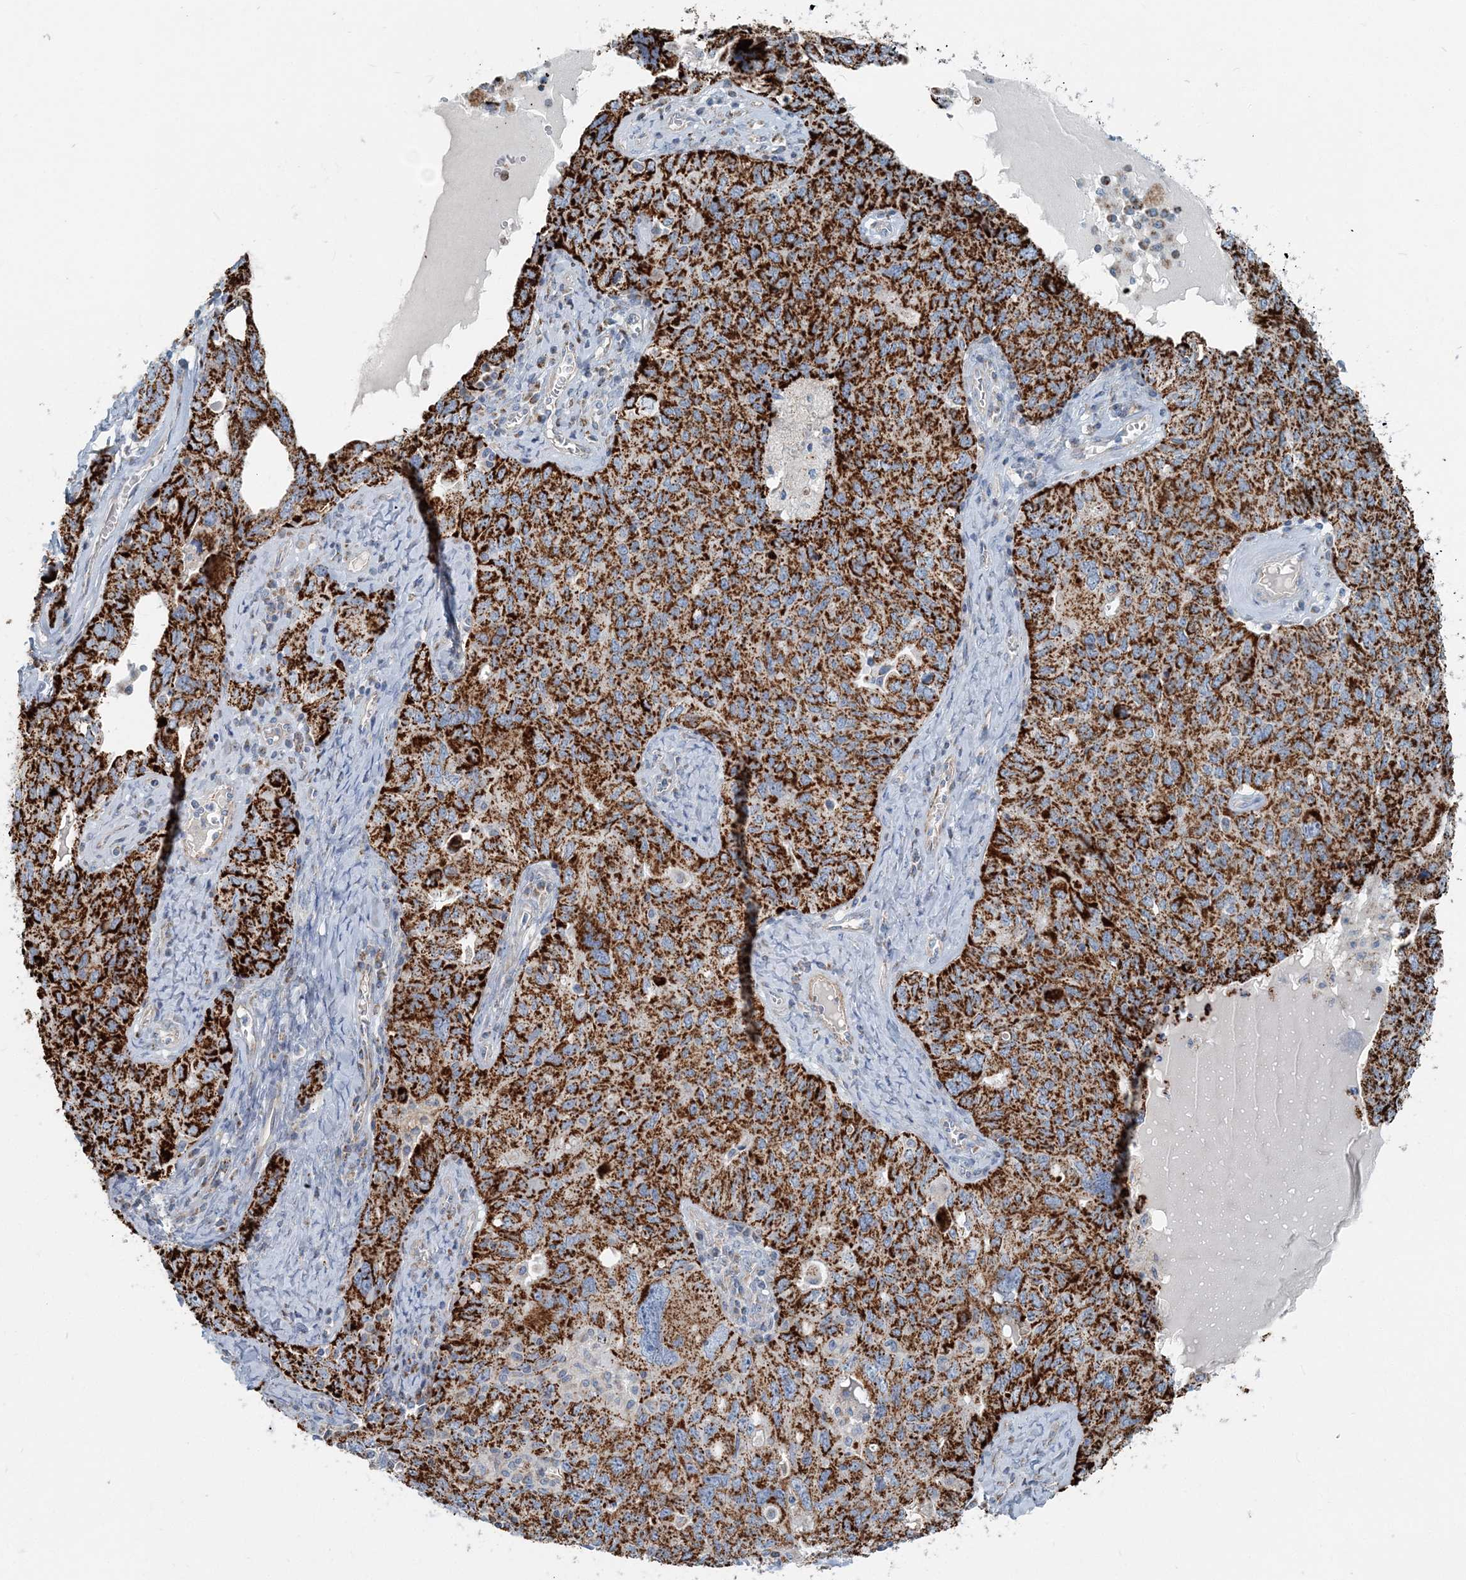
{"staining": {"intensity": "strong", "quantity": ">75%", "location": "cytoplasmic/membranous"}, "tissue": "ovarian cancer", "cell_type": "Tumor cells", "image_type": "cancer", "snomed": [{"axis": "morphology", "description": "Carcinoma, endometroid"}, {"axis": "topography", "description": "Ovary"}], "caption": "This is a micrograph of IHC staining of ovarian endometroid carcinoma, which shows strong staining in the cytoplasmic/membranous of tumor cells.", "gene": "INTU", "patient": {"sex": "female", "age": 62}}